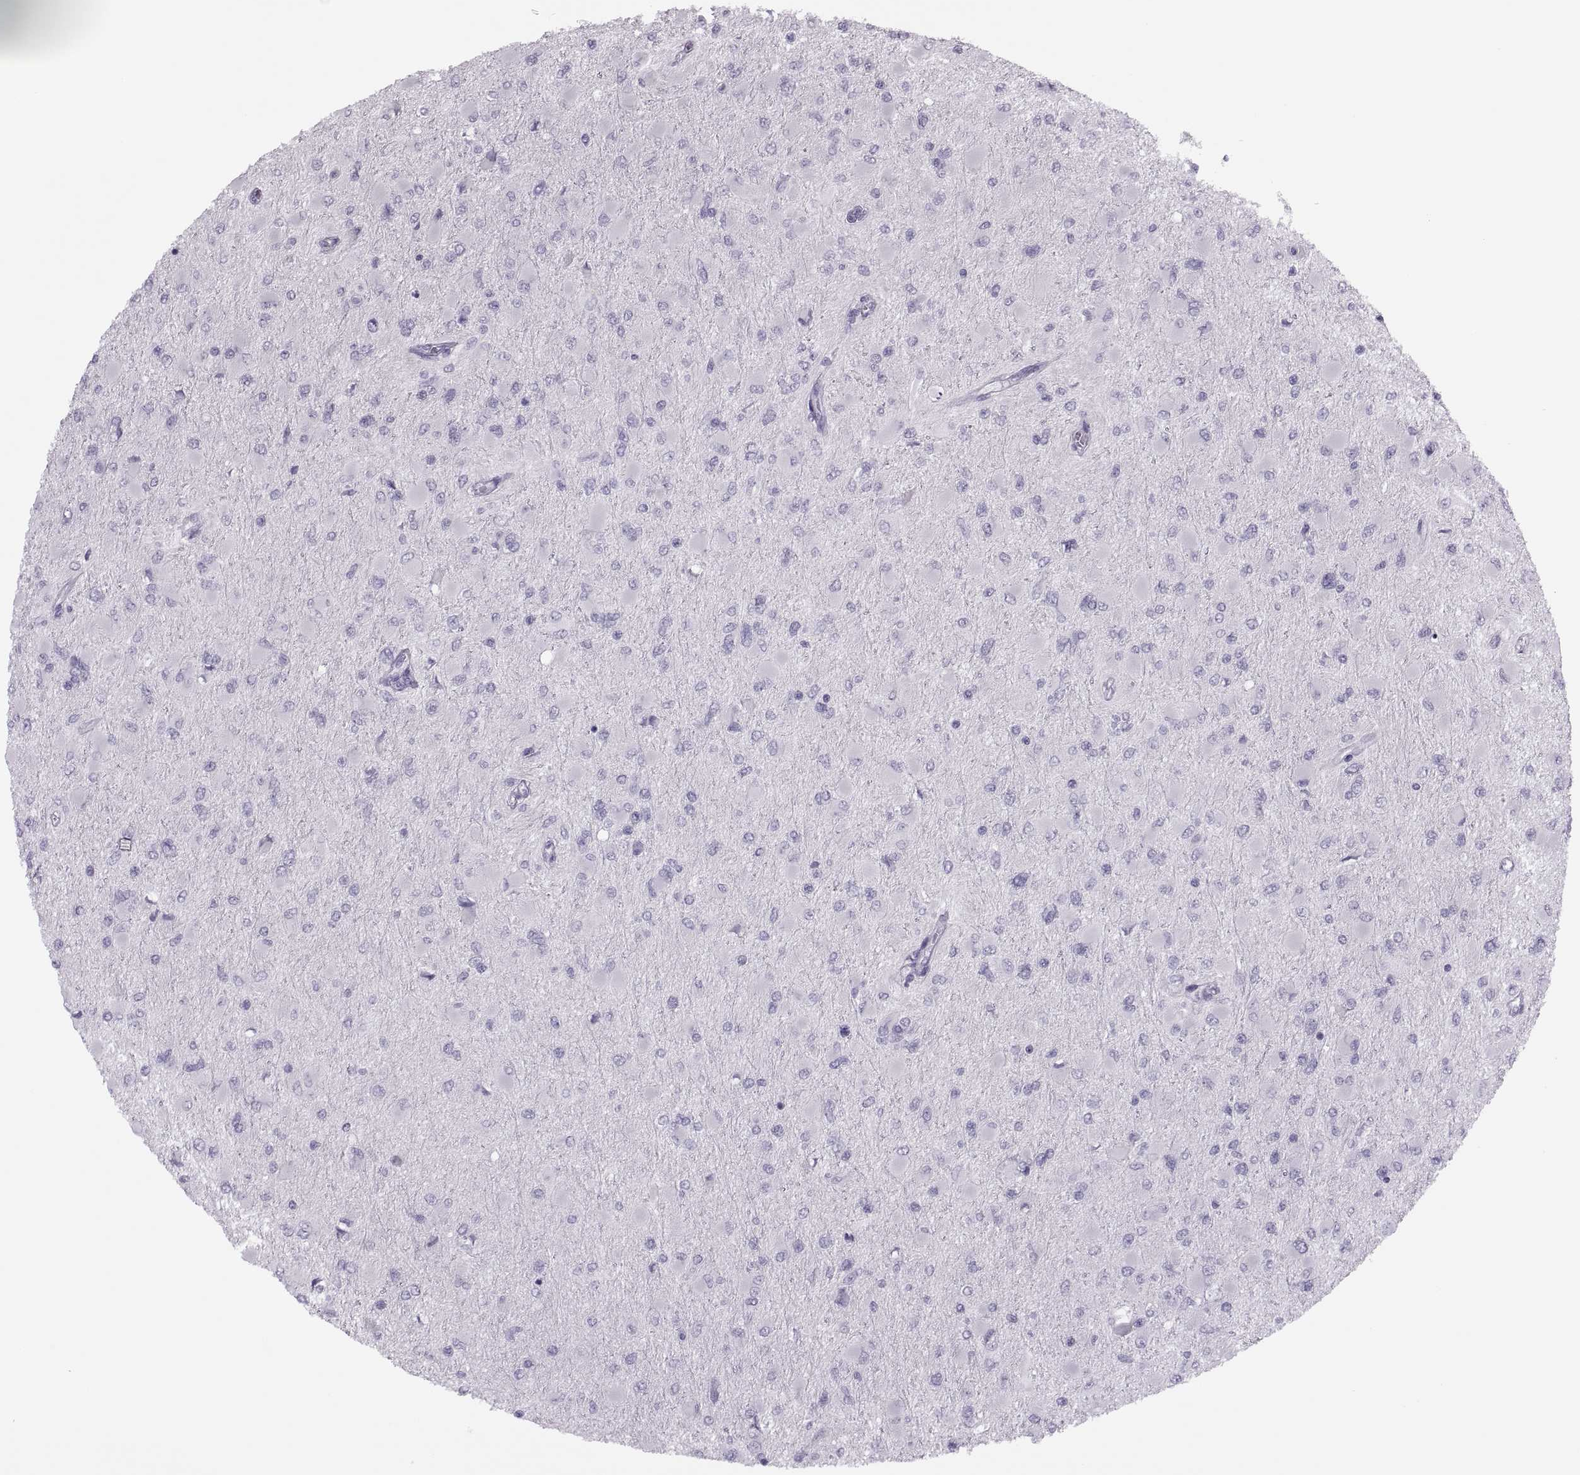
{"staining": {"intensity": "negative", "quantity": "none", "location": "none"}, "tissue": "glioma", "cell_type": "Tumor cells", "image_type": "cancer", "snomed": [{"axis": "morphology", "description": "Glioma, malignant, High grade"}, {"axis": "topography", "description": "Cerebral cortex"}], "caption": "An IHC histopathology image of glioma is shown. There is no staining in tumor cells of glioma.", "gene": "FAM24A", "patient": {"sex": "female", "age": 36}}